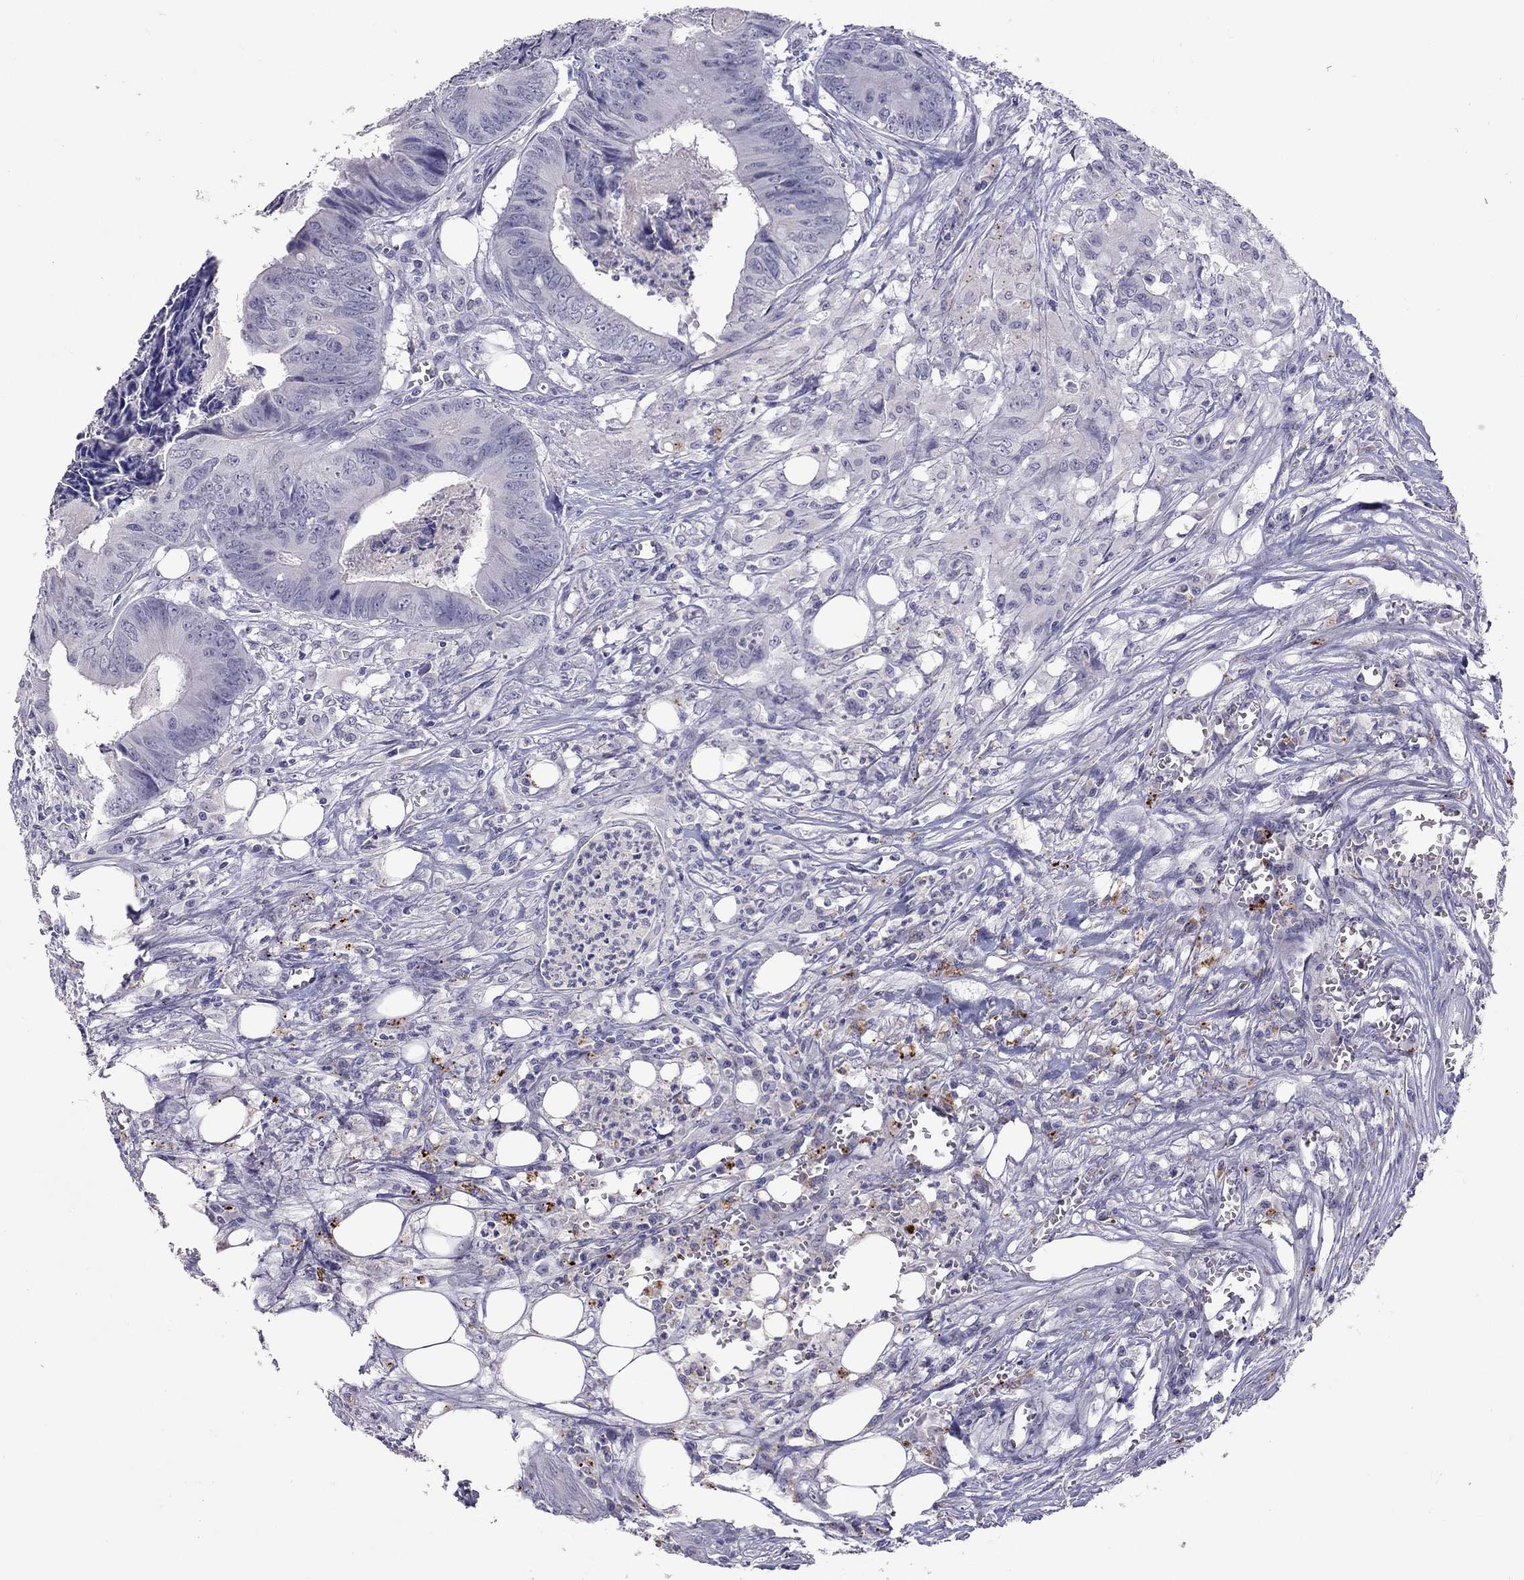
{"staining": {"intensity": "negative", "quantity": "none", "location": "none"}, "tissue": "colorectal cancer", "cell_type": "Tumor cells", "image_type": "cancer", "snomed": [{"axis": "morphology", "description": "Adenocarcinoma, NOS"}, {"axis": "topography", "description": "Colon"}], "caption": "High power microscopy photomicrograph of an IHC photomicrograph of adenocarcinoma (colorectal), revealing no significant positivity in tumor cells.", "gene": "SLAMF1", "patient": {"sex": "male", "age": 84}}